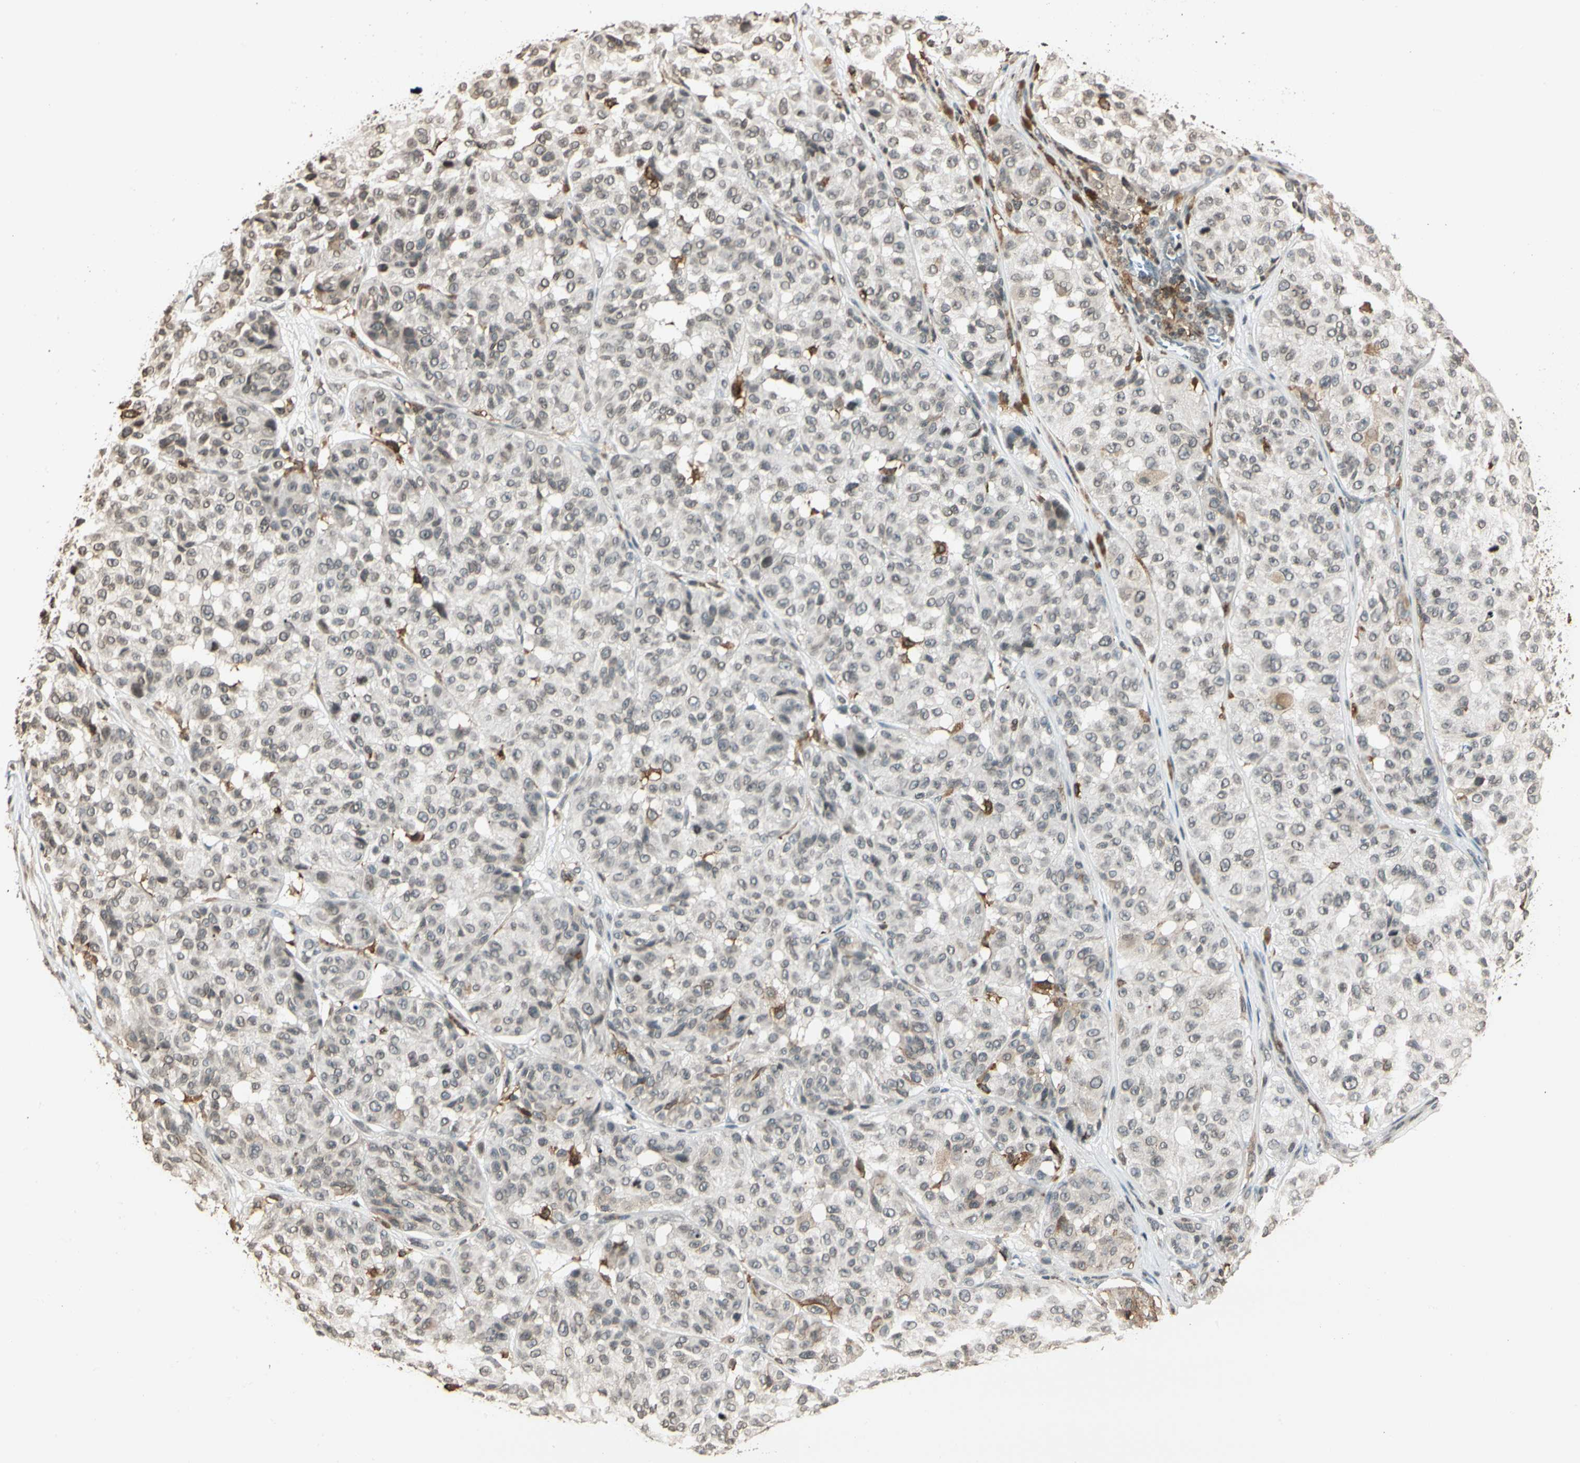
{"staining": {"intensity": "moderate", "quantity": "<25%", "location": "cytoplasmic/membranous,nuclear"}, "tissue": "melanoma", "cell_type": "Tumor cells", "image_type": "cancer", "snomed": [{"axis": "morphology", "description": "Malignant melanoma, NOS"}, {"axis": "topography", "description": "Skin"}], "caption": "High-power microscopy captured an immunohistochemistry photomicrograph of malignant melanoma, revealing moderate cytoplasmic/membranous and nuclear positivity in about <25% of tumor cells.", "gene": "FER", "patient": {"sex": "female", "age": 46}}